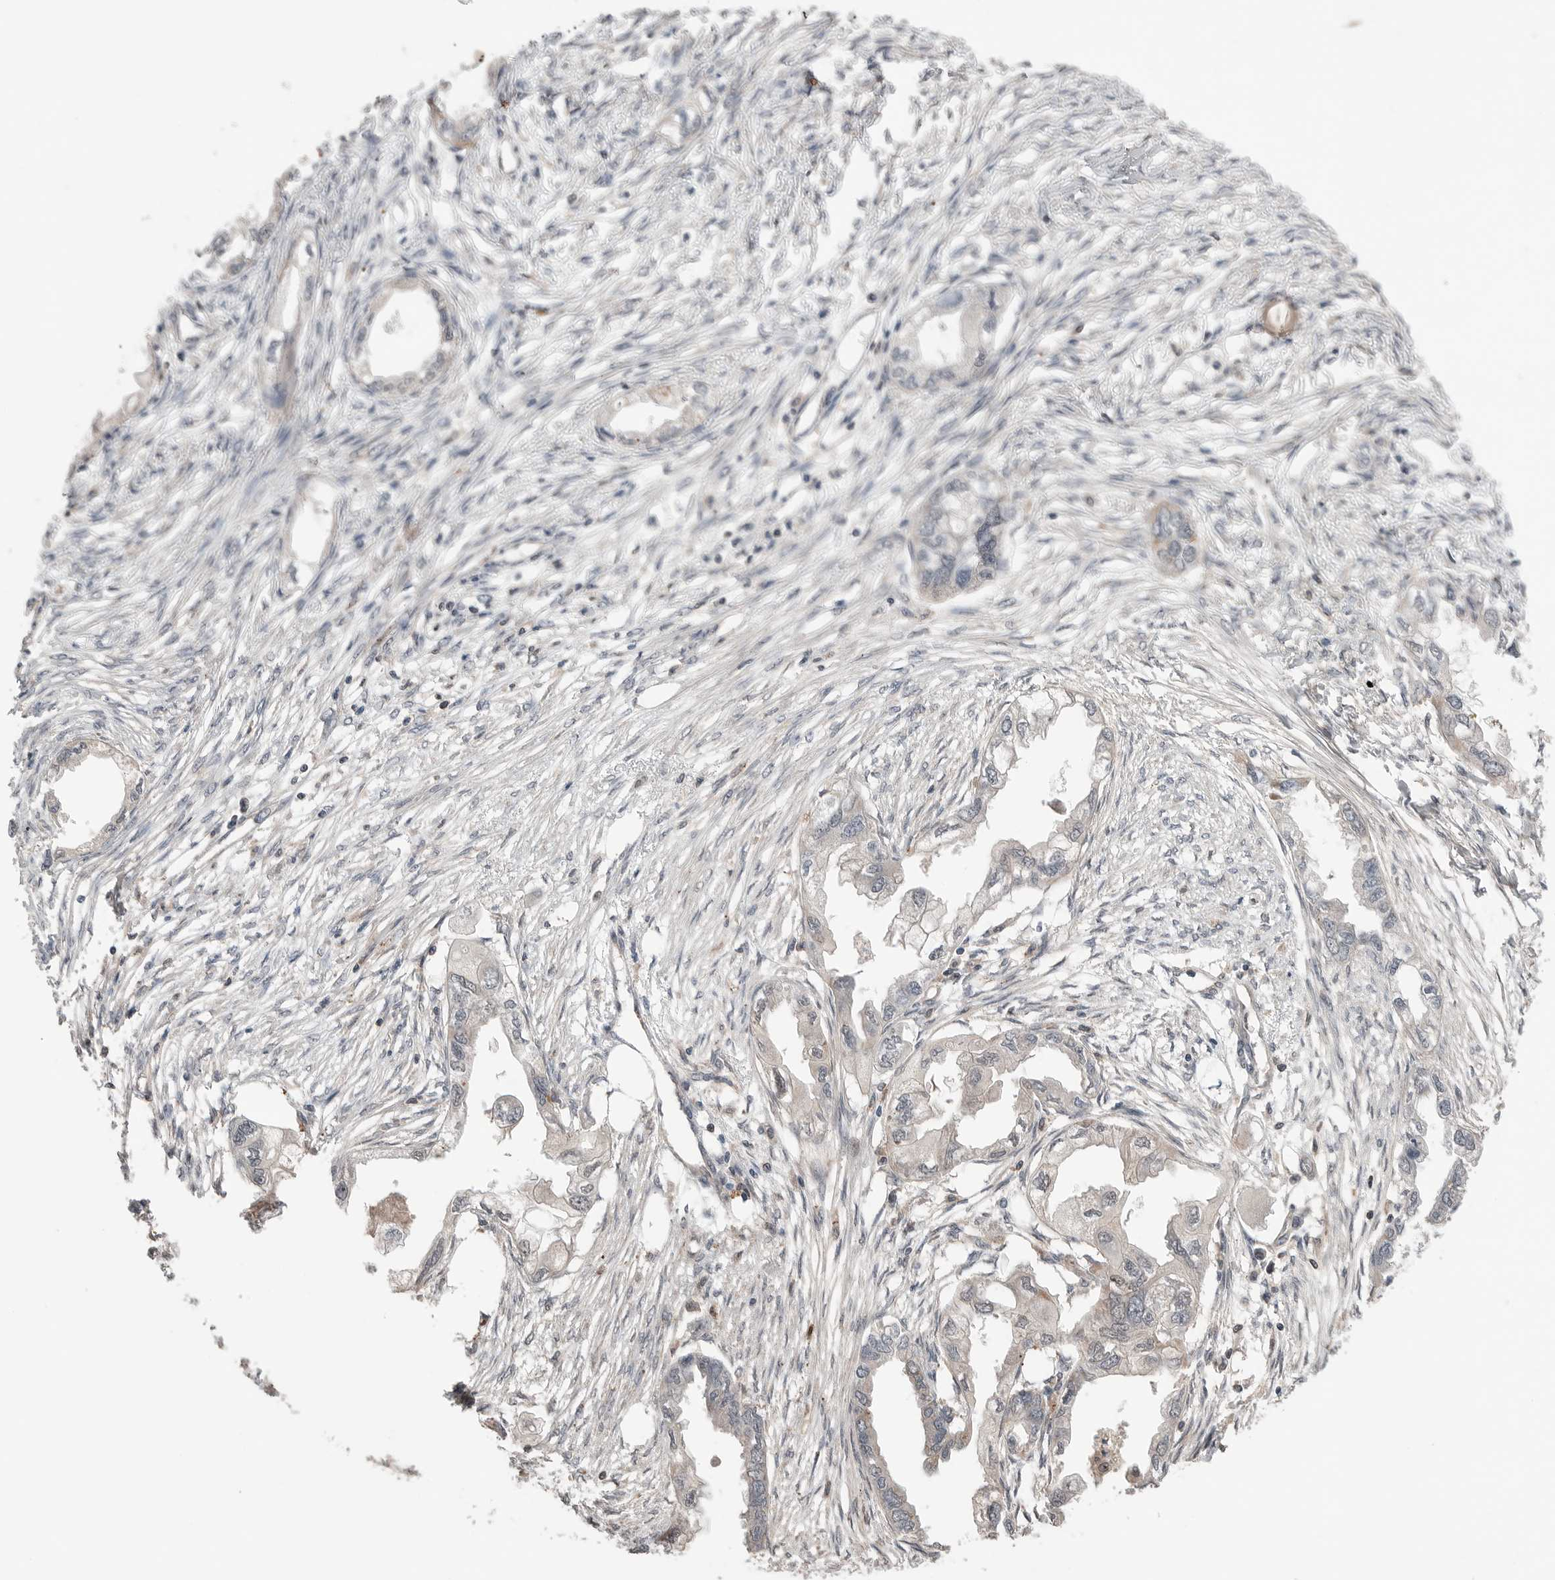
{"staining": {"intensity": "negative", "quantity": "none", "location": "none"}, "tissue": "endometrial cancer", "cell_type": "Tumor cells", "image_type": "cancer", "snomed": [{"axis": "morphology", "description": "Adenocarcinoma, NOS"}, {"axis": "morphology", "description": "Adenocarcinoma, metastatic, NOS"}, {"axis": "topography", "description": "Adipose tissue"}, {"axis": "topography", "description": "Endometrium"}], "caption": "Immunohistochemistry histopathology image of human endometrial cancer stained for a protein (brown), which displays no expression in tumor cells.", "gene": "PEAK1", "patient": {"sex": "female", "age": 67}}